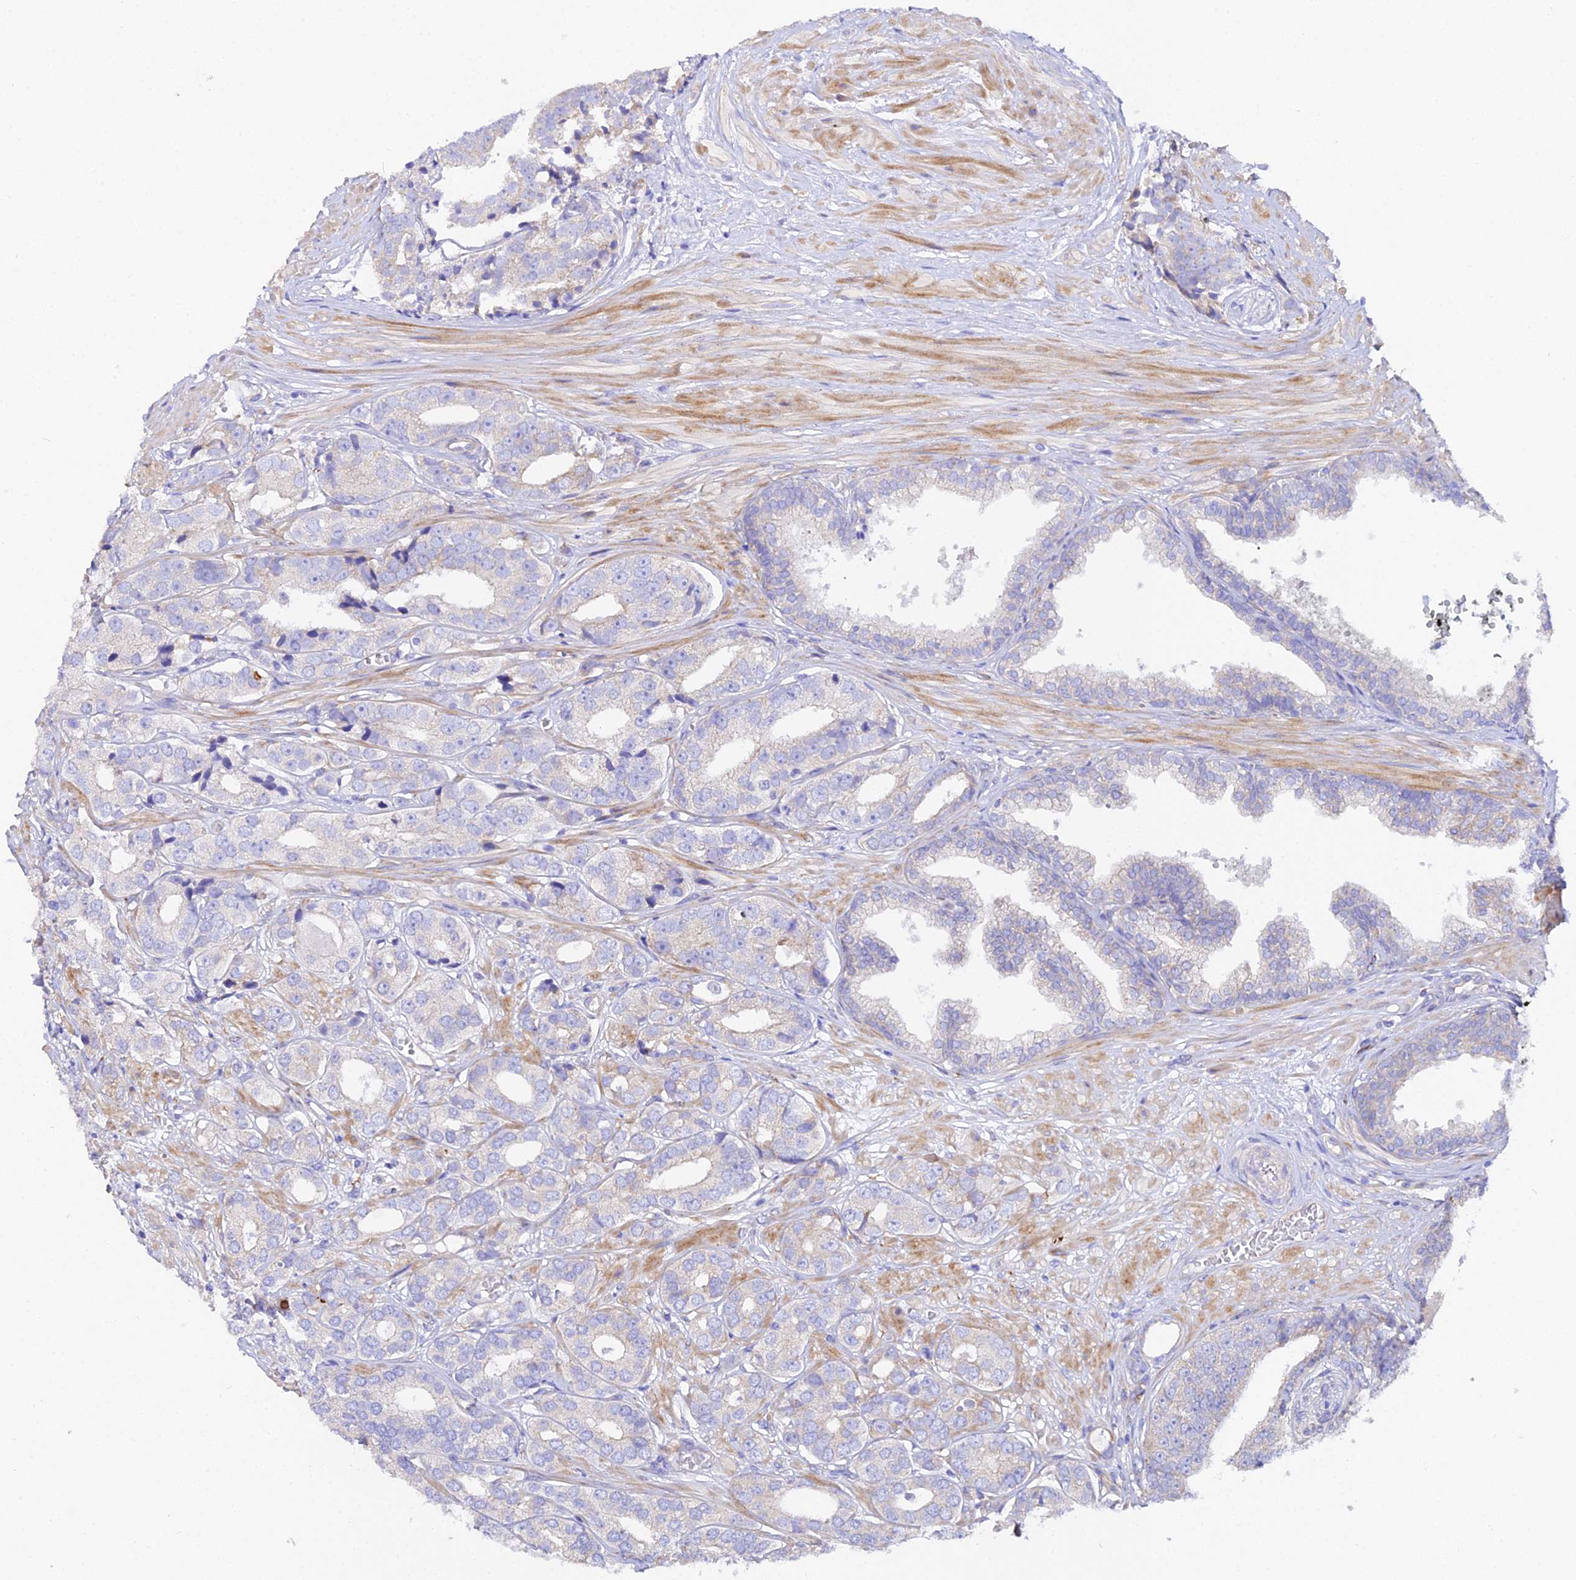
{"staining": {"intensity": "negative", "quantity": "none", "location": "none"}, "tissue": "prostate cancer", "cell_type": "Tumor cells", "image_type": "cancer", "snomed": [{"axis": "morphology", "description": "Adenocarcinoma, High grade"}, {"axis": "topography", "description": "Prostate"}], "caption": "There is no significant positivity in tumor cells of prostate cancer.", "gene": "CFAP45", "patient": {"sex": "male", "age": 71}}